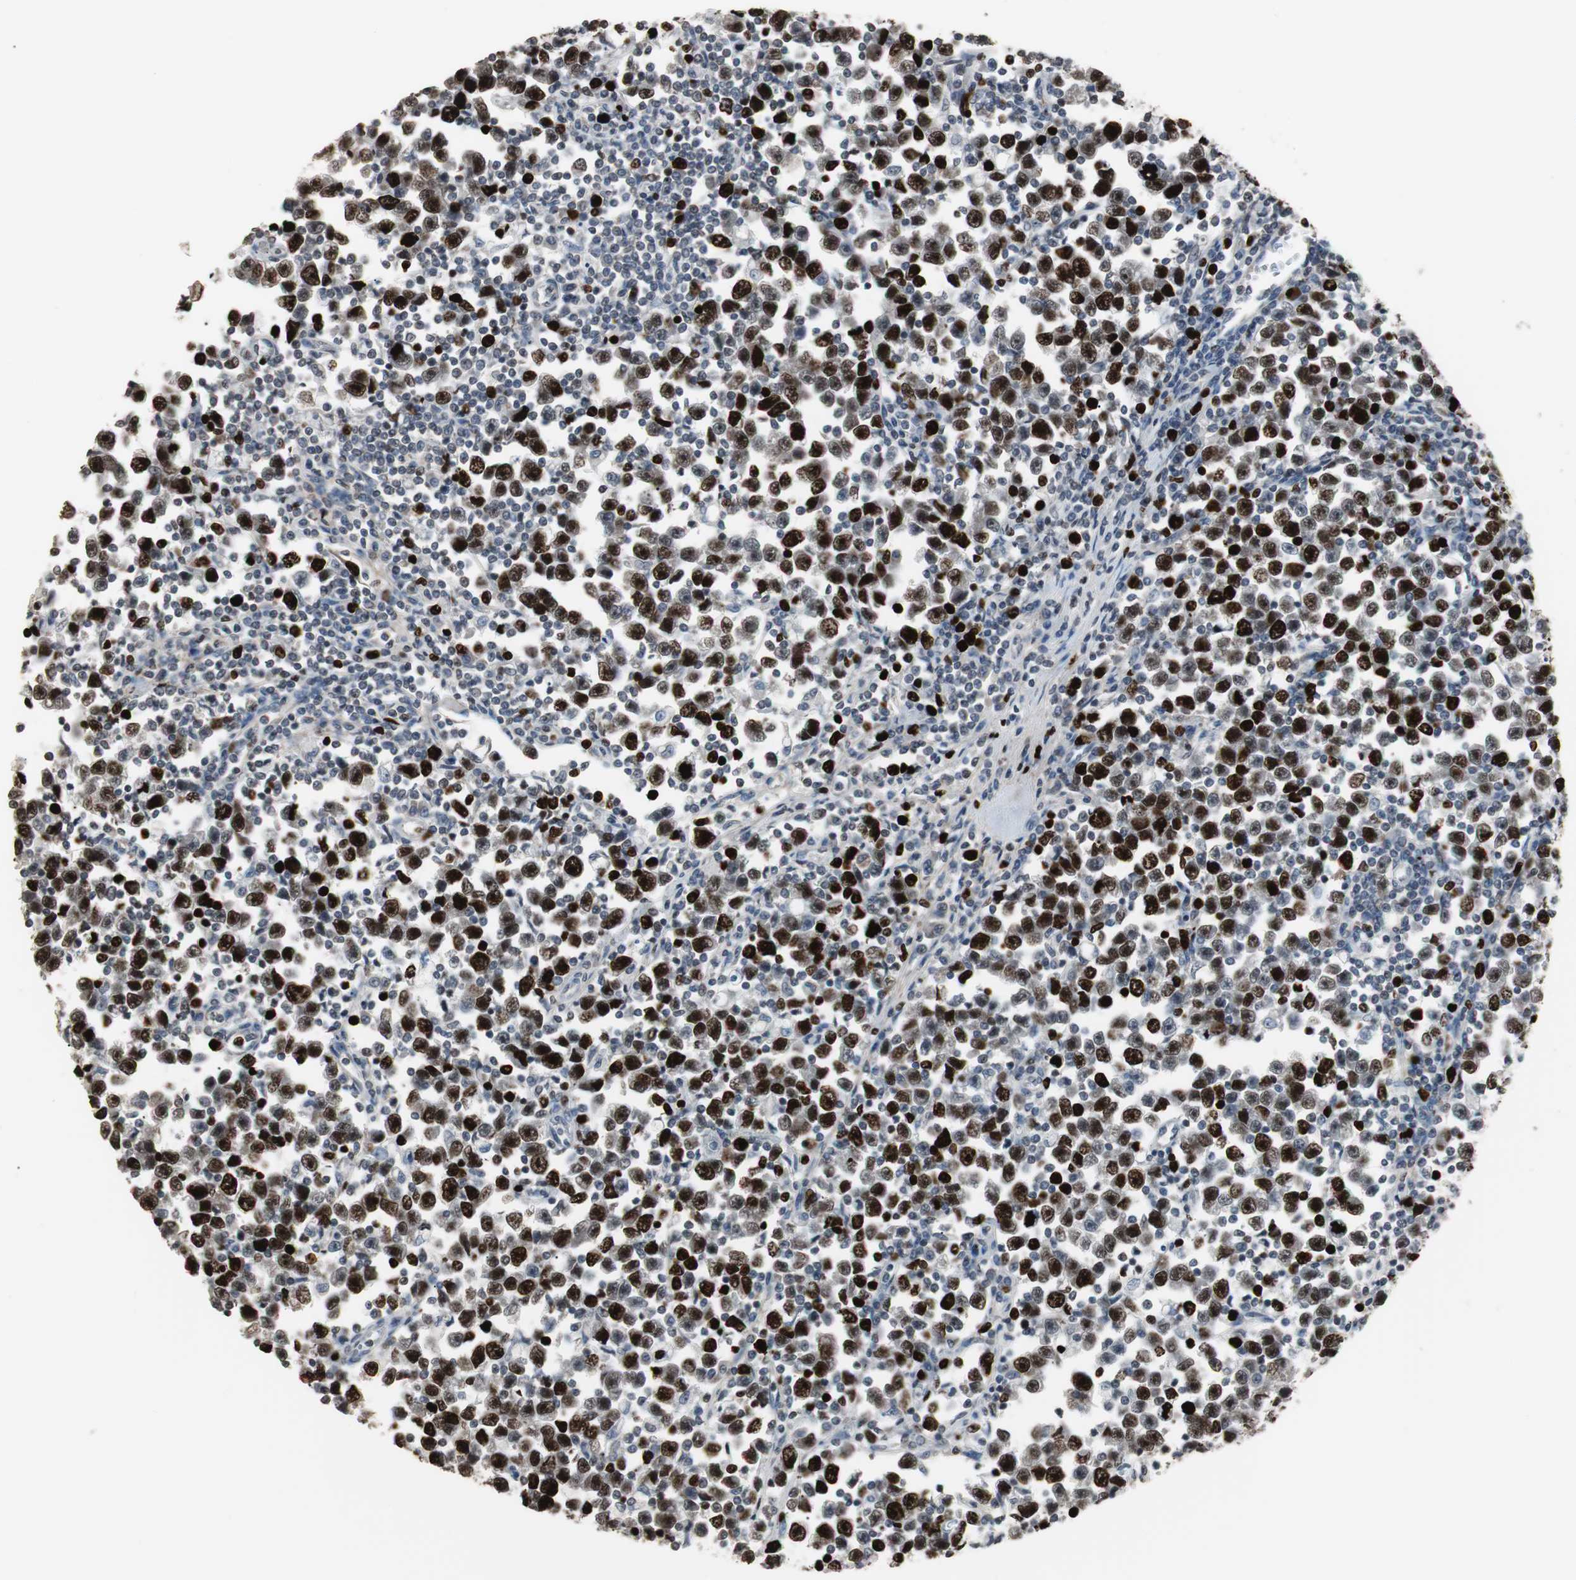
{"staining": {"intensity": "strong", "quantity": ">75%", "location": "nuclear"}, "tissue": "testis cancer", "cell_type": "Tumor cells", "image_type": "cancer", "snomed": [{"axis": "morphology", "description": "Seminoma, NOS"}, {"axis": "topography", "description": "Testis"}], "caption": "Immunohistochemistry (IHC) of testis cancer demonstrates high levels of strong nuclear expression in approximately >75% of tumor cells.", "gene": "TOP2A", "patient": {"sex": "male", "age": 43}}